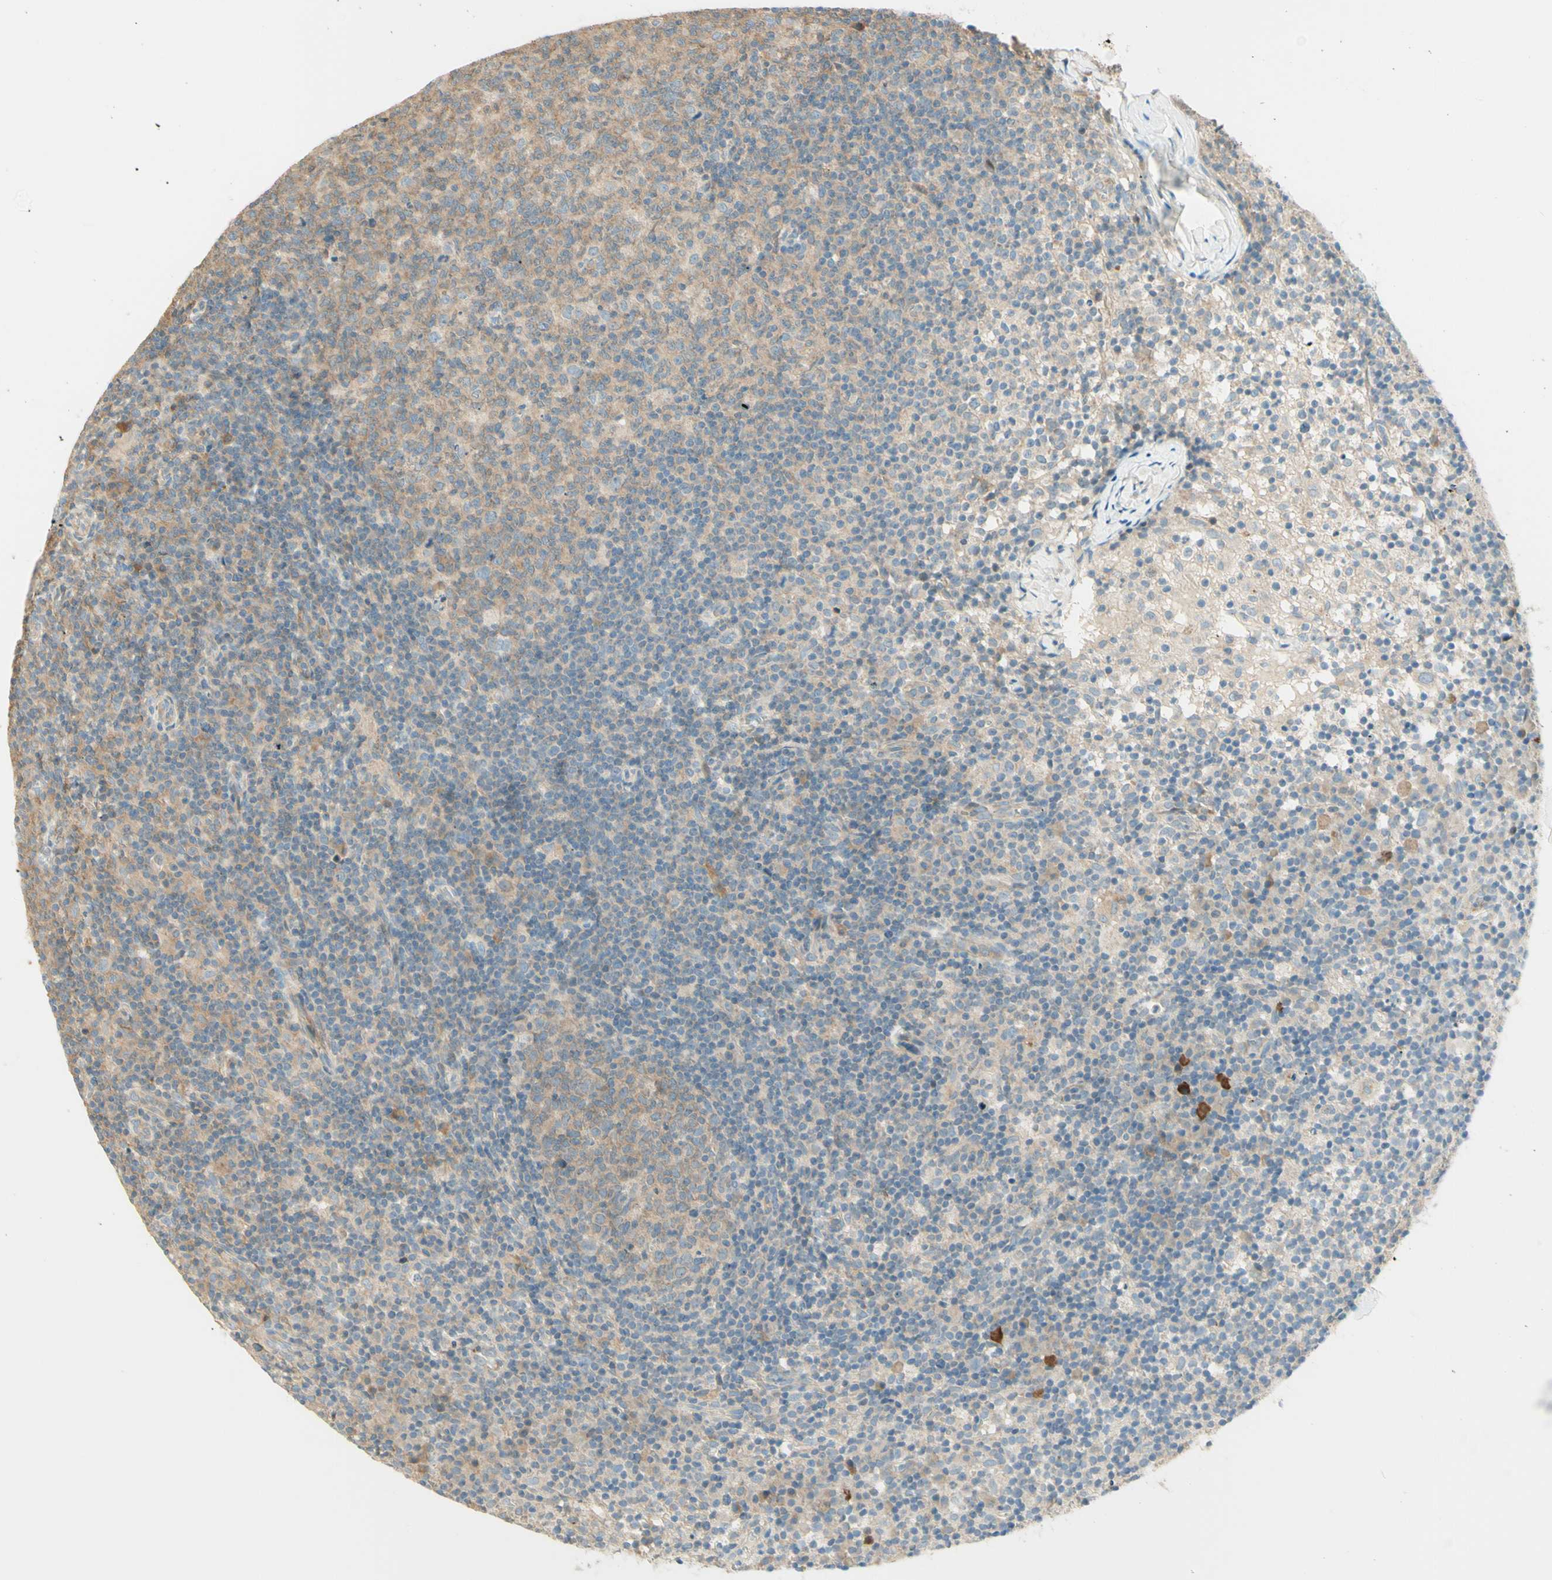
{"staining": {"intensity": "weak", "quantity": ">75%", "location": "cytoplasmic/membranous"}, "tissue": "lymph node", "cell_type": "Germinal center cells", "image_type": "normal", "snomed": [{"axis": "morphology", "description": "Normal tissue, NOS"}, {"axis": "morphology", "description": "Inflammation, NOS"}, {"axis": "topography", "description": "Lymph node"}], "caption": "The photomicrograph shows immunohistochemical staining of unremarkable lymph node. There is weak cytoplasmic/membranous staining is appreciated in about >75% of germinal center cells.", "gene": "PROM1", "patient": {"sex": "male", "age": 55}}